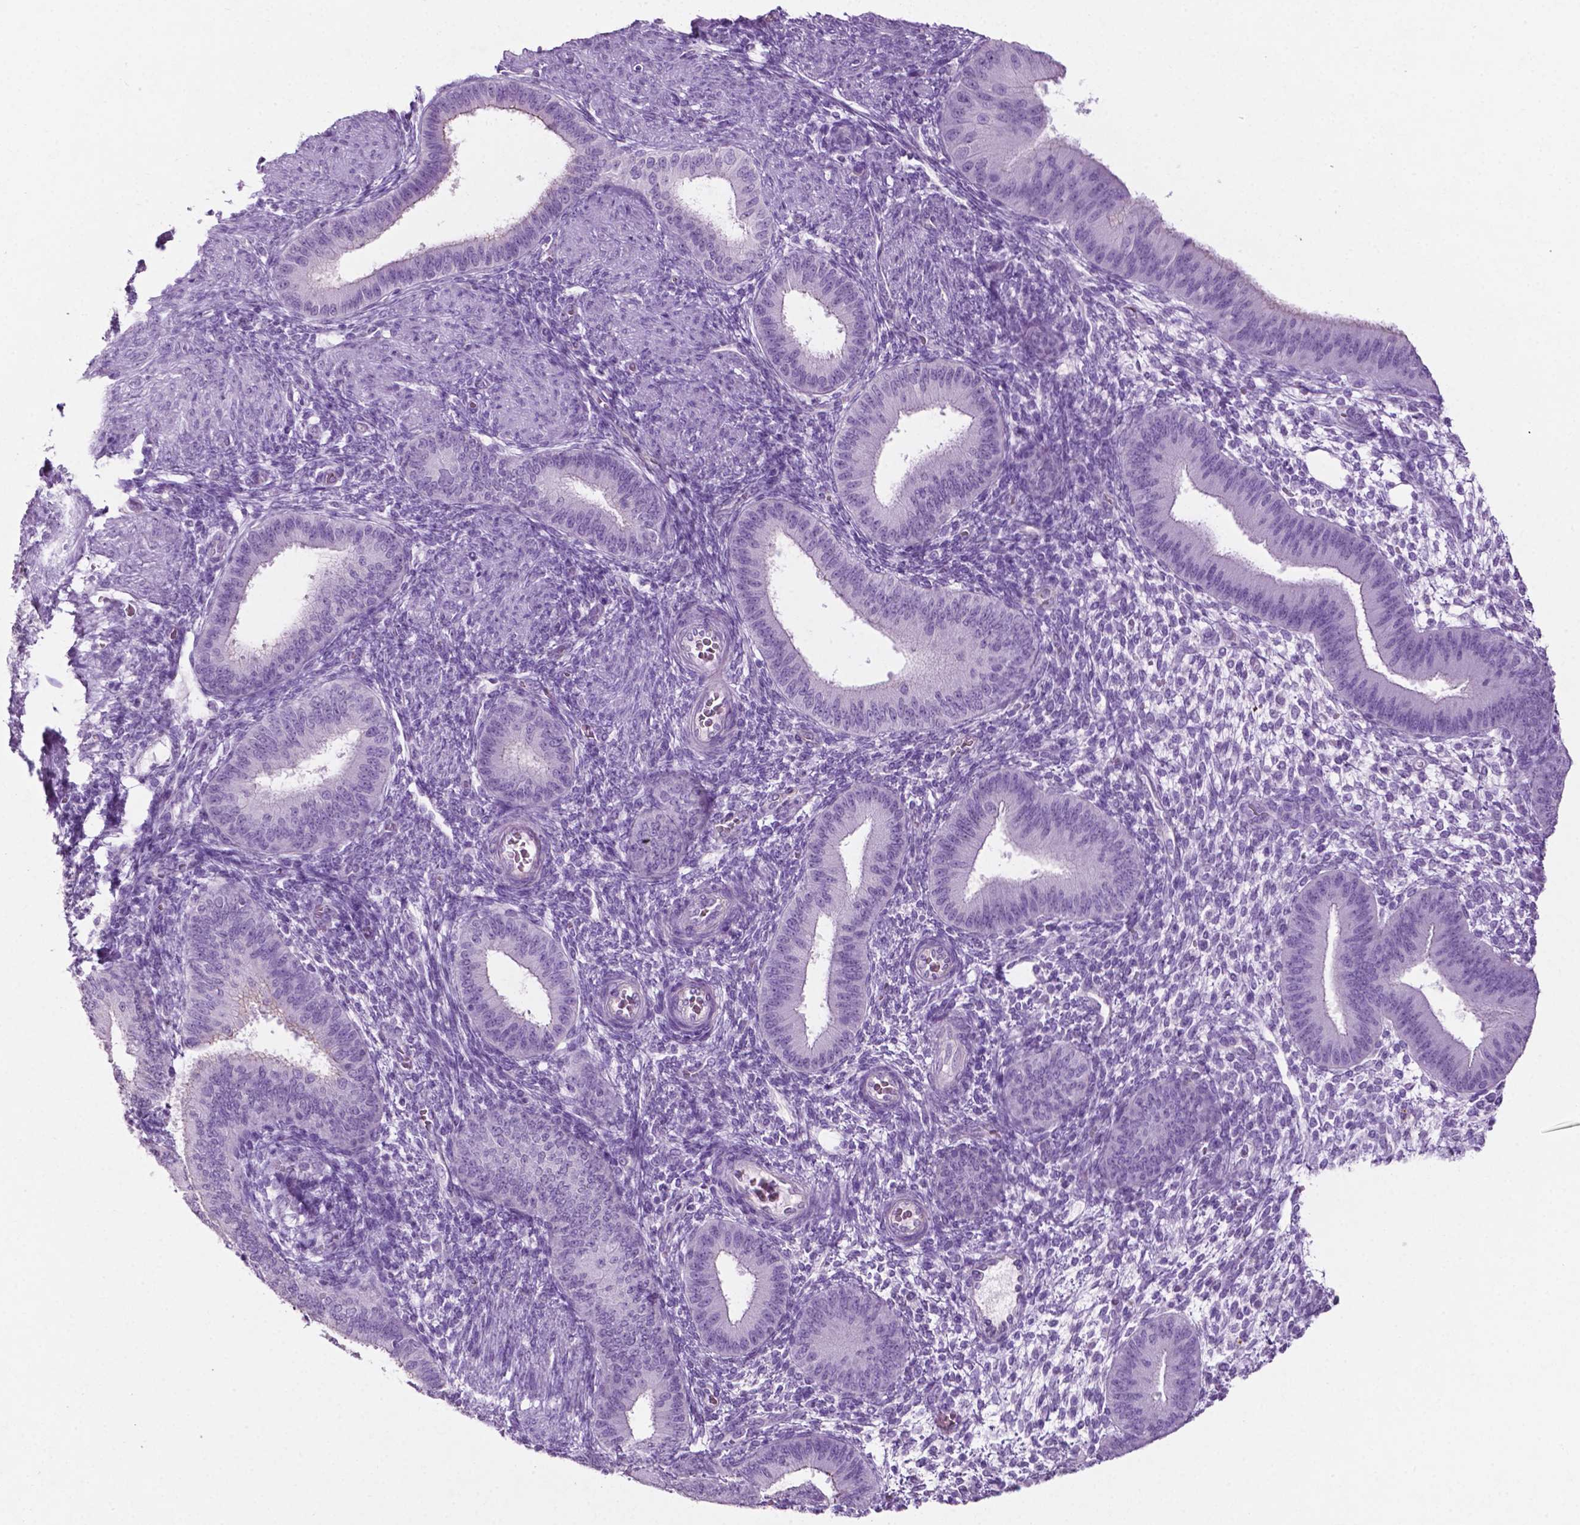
{"staining": {"intensity": "negative", "quantity": "none", "location": "none"}, "tissue": "endometrium", "cell_type": "Cells in endometrial stroma", "image_type": "normal", "snomed": [{"axis": "morphology", "description": "Normal tissue, NOS"}, {"axis": "topography", "description": "Endometrium"}], "caption": "Endometrium stained for a protein using IHC exhibits no expression cells in endometrial stroma.", "gene": "PHGR1", "patient": {"sex": "female", "age": 39}}